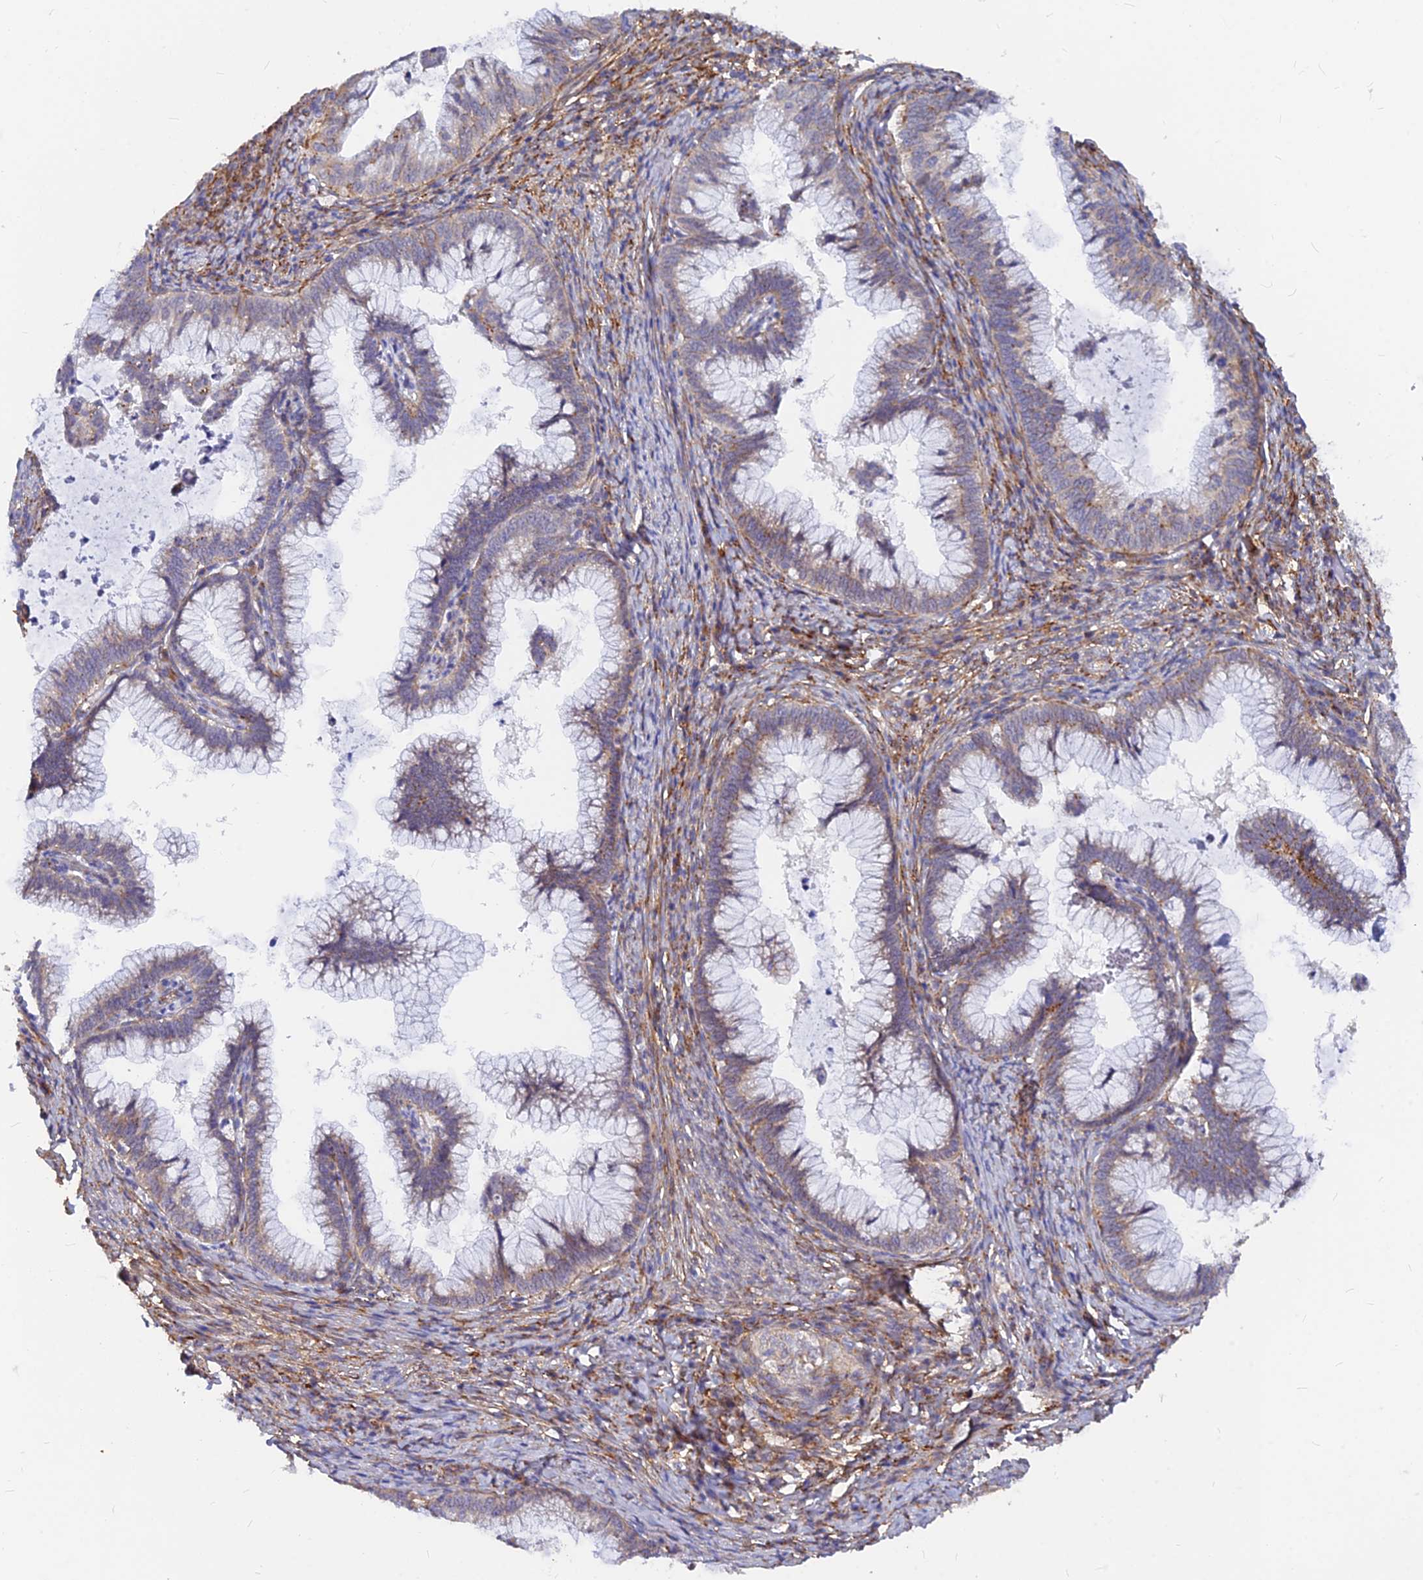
{"staining": {"intensity": "weak", "quantity": "<25%", "location": "cytoplasmic/membranous"}, "tissue": "cervical cancer", "cell_type": "Tumor cells", "image_type": "cancer", "snomed": [{"axis": "morphology", "description": "Adenocarcinoma, NOS"}, {"axis": "topography", "description": "Cervix"}], "caption": "An immunohistochemistry (IHC) photomicrograph of cervical adenocarcinoma is shown. There is no staining in tumor cells of cervical adenocarcinoma. (Stains: DAB (3,3'-diaminobenzidine) IHC with hematoxylin counter stain, Microscopy: brightfield microscopy at high magnification).", "gene": "VSTM2L", "patient": {"sex": "female", "age": 36}}